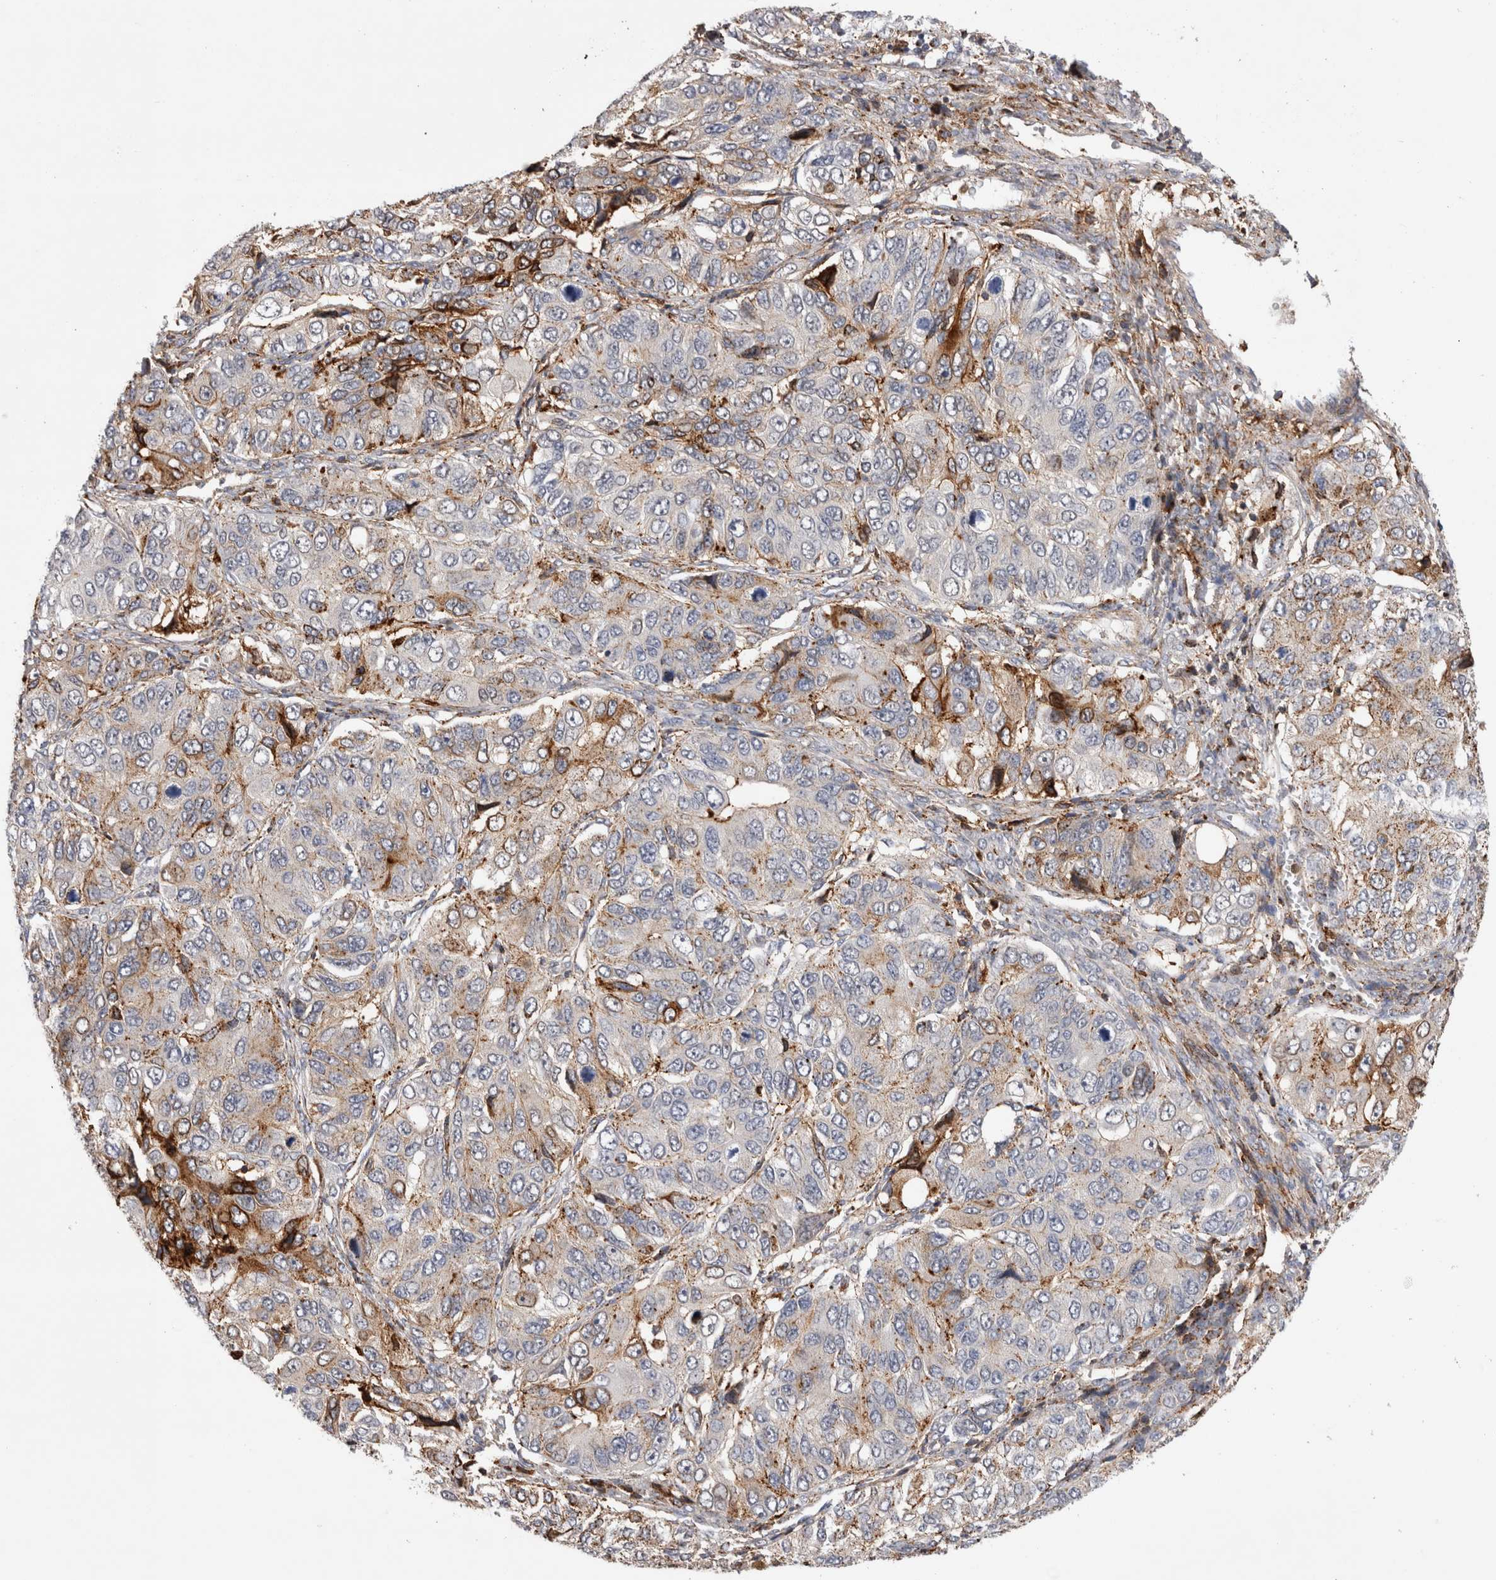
{"staining": {"intensity": "moderate", "quantity": "25%-75%", "location": "cytoplasmic/membranous"}, "tissue": "ovarian cancer", "cell_type": "Tumor cells", "image_type": "cancer", "snomed": [{"axis": "morphology", "description": "Carcinoma, endometroid"}, {"axis": "topography", "description": "Ovary"}], "caption": "Moderate cytoplasmic/membranous staining for a protein is present in about 25%-75% of tumor cells of ovarian cancer (endometroid carcinoma) using immunohistochemistry (IHC).", "gene": "CCDC88B", "patient": {"sex": "female", "age": 51}}